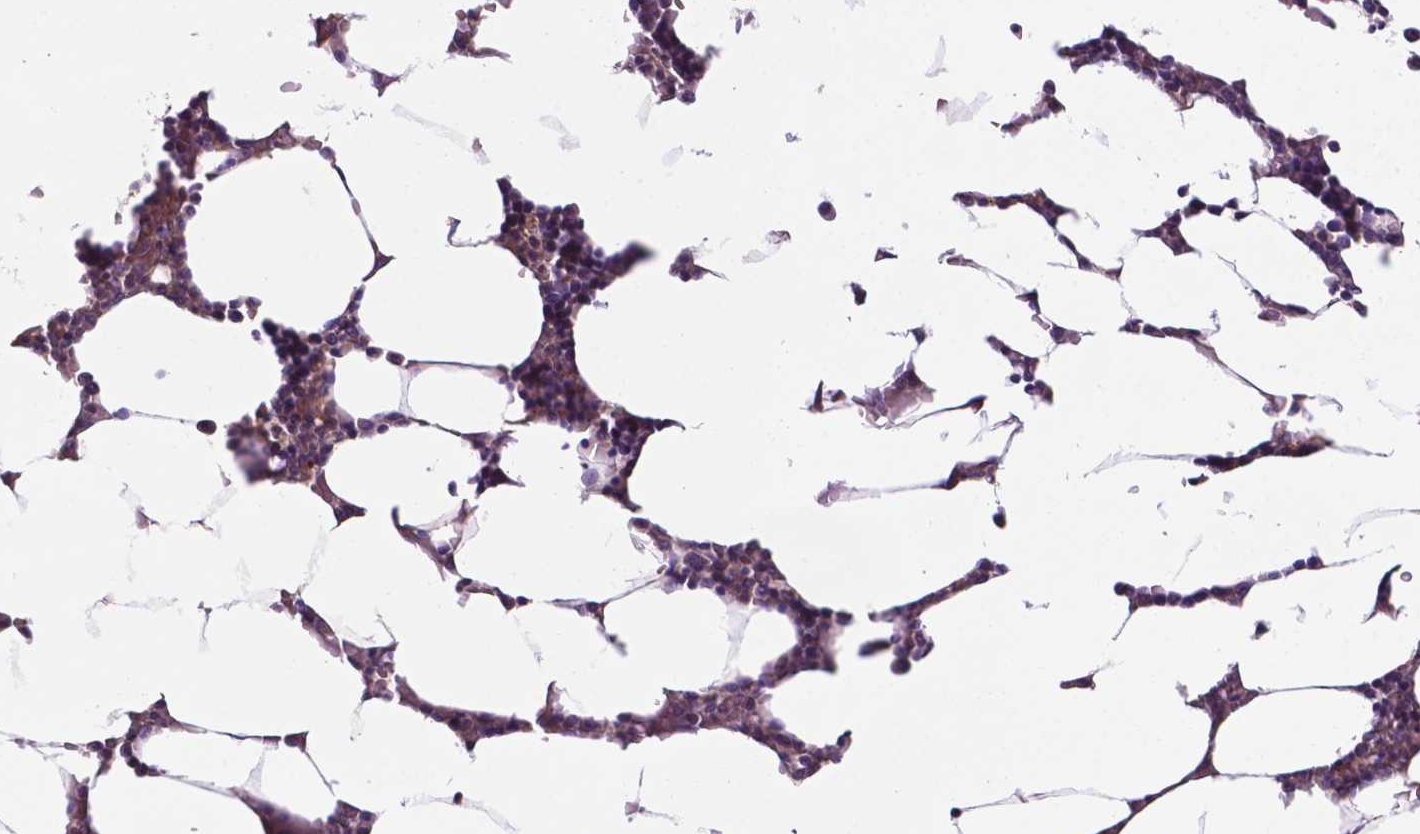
{"staining": {"intensity": "moderate", "quantity": "<25%", "location": "cytoplasmic/membranous"}, "tissue": "bone marrow", "cell_type": "Hematopoietic cells", "image_type": "normal", "snomed": [{"axis": "morphology", "description": "Normal tissue, NOS"}, {"axis": "topography", "description": "Bone marrow"}], "caption": "Normal bone marrow reveals moderate cytoplasmic/membranous expression in about <25% of hematopoietic cells.", "gene": "TM4SF20", "patient": {"sex": "female", "age": 52}}